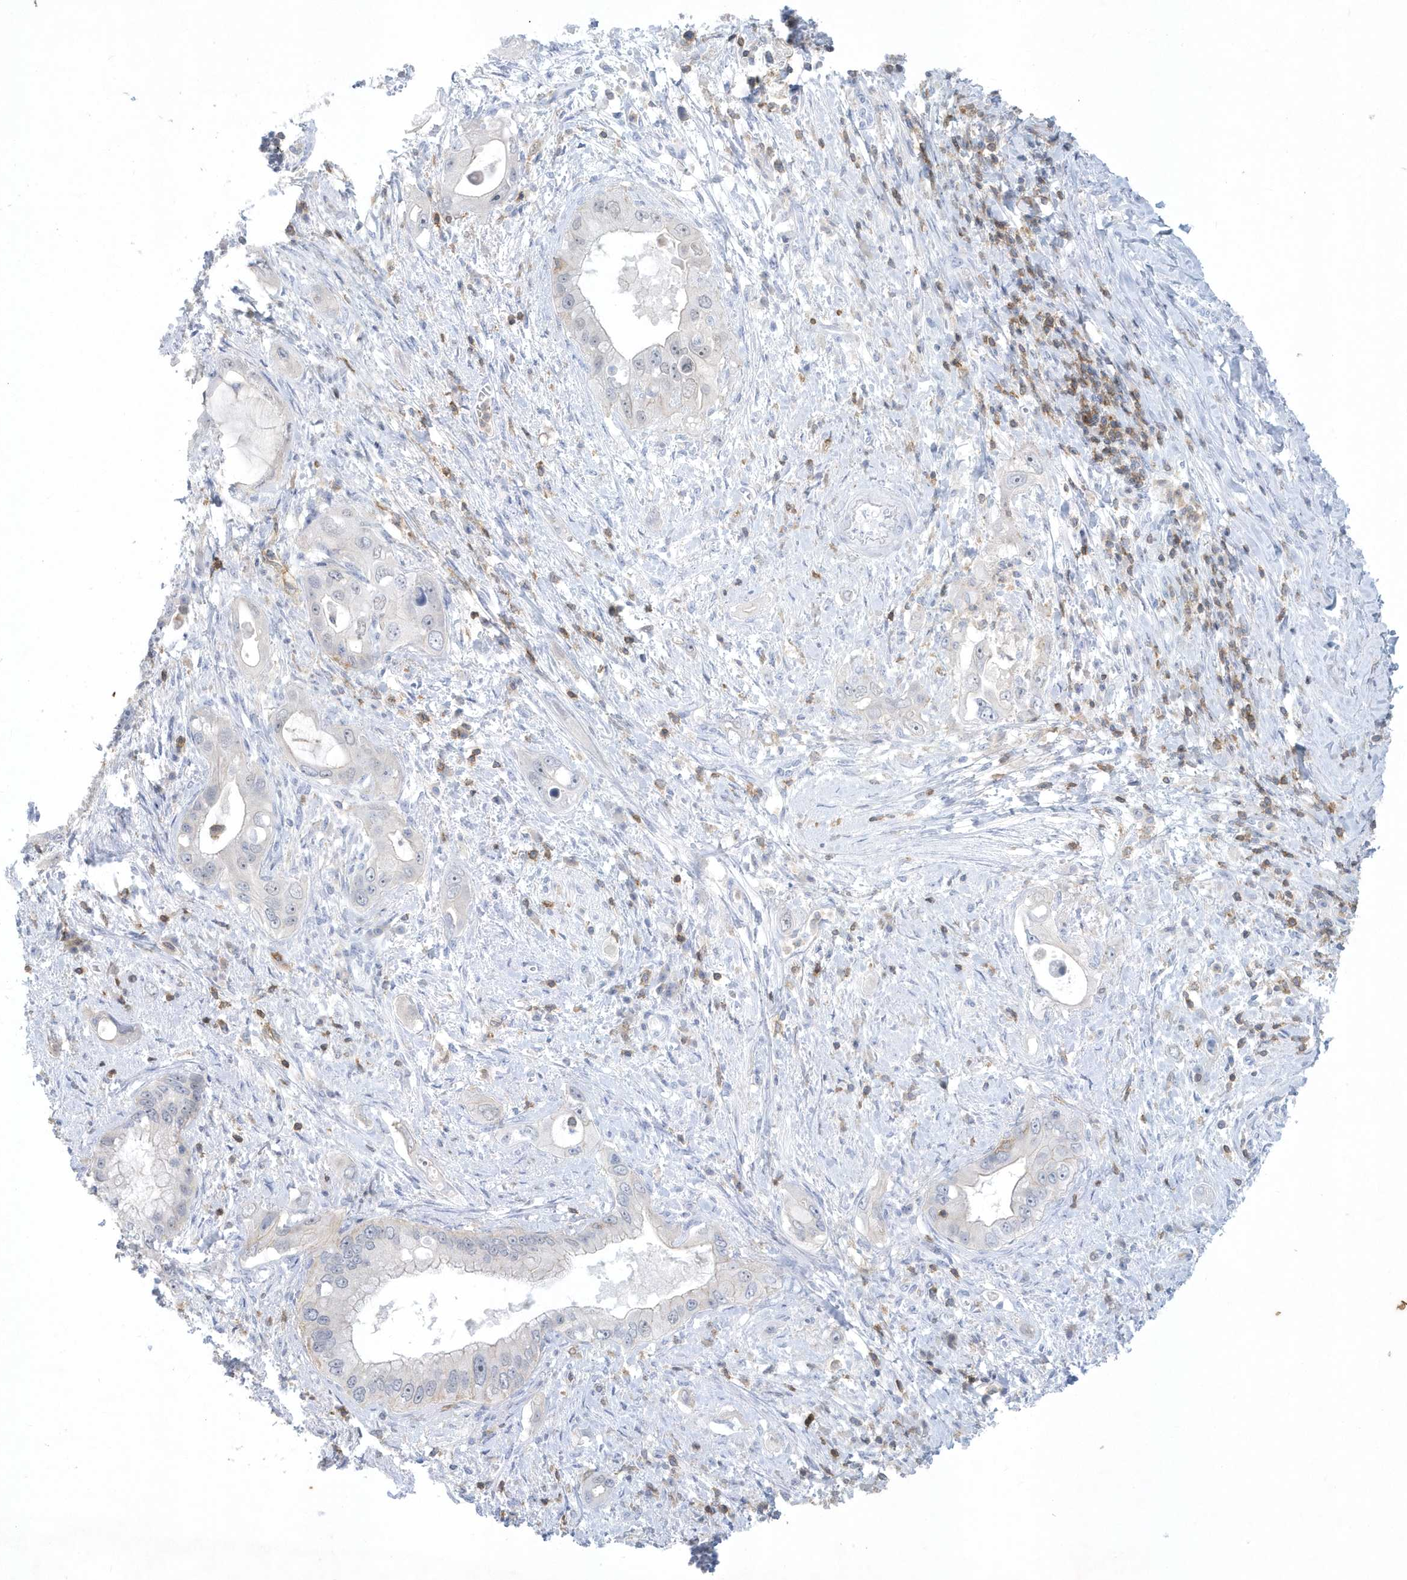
{"staining": {"intensity": "negative", "quantity": "none", "location": "none"}, "tissue": "pancreatic cancer", "cell_type": "Tumor cells", "image_type": "cancer", "snomed": [{"axis": "morphology", "description": "Inflammation, NOS"}, {"axis": "morphology", "description": "Adenocarcinoma, NOS"}, {"axis": "topography", "description": "Pancreas"}], "caption": "High magnification brightfield microscopy of pancreatic cancer (adenocarcinoma) stained with DAB (brown) and counterstained with hematoxylin (blue): tumor cells show no significant staining.", "gene": "PSD4", "patient": {"sex": "female", "age": 56}}